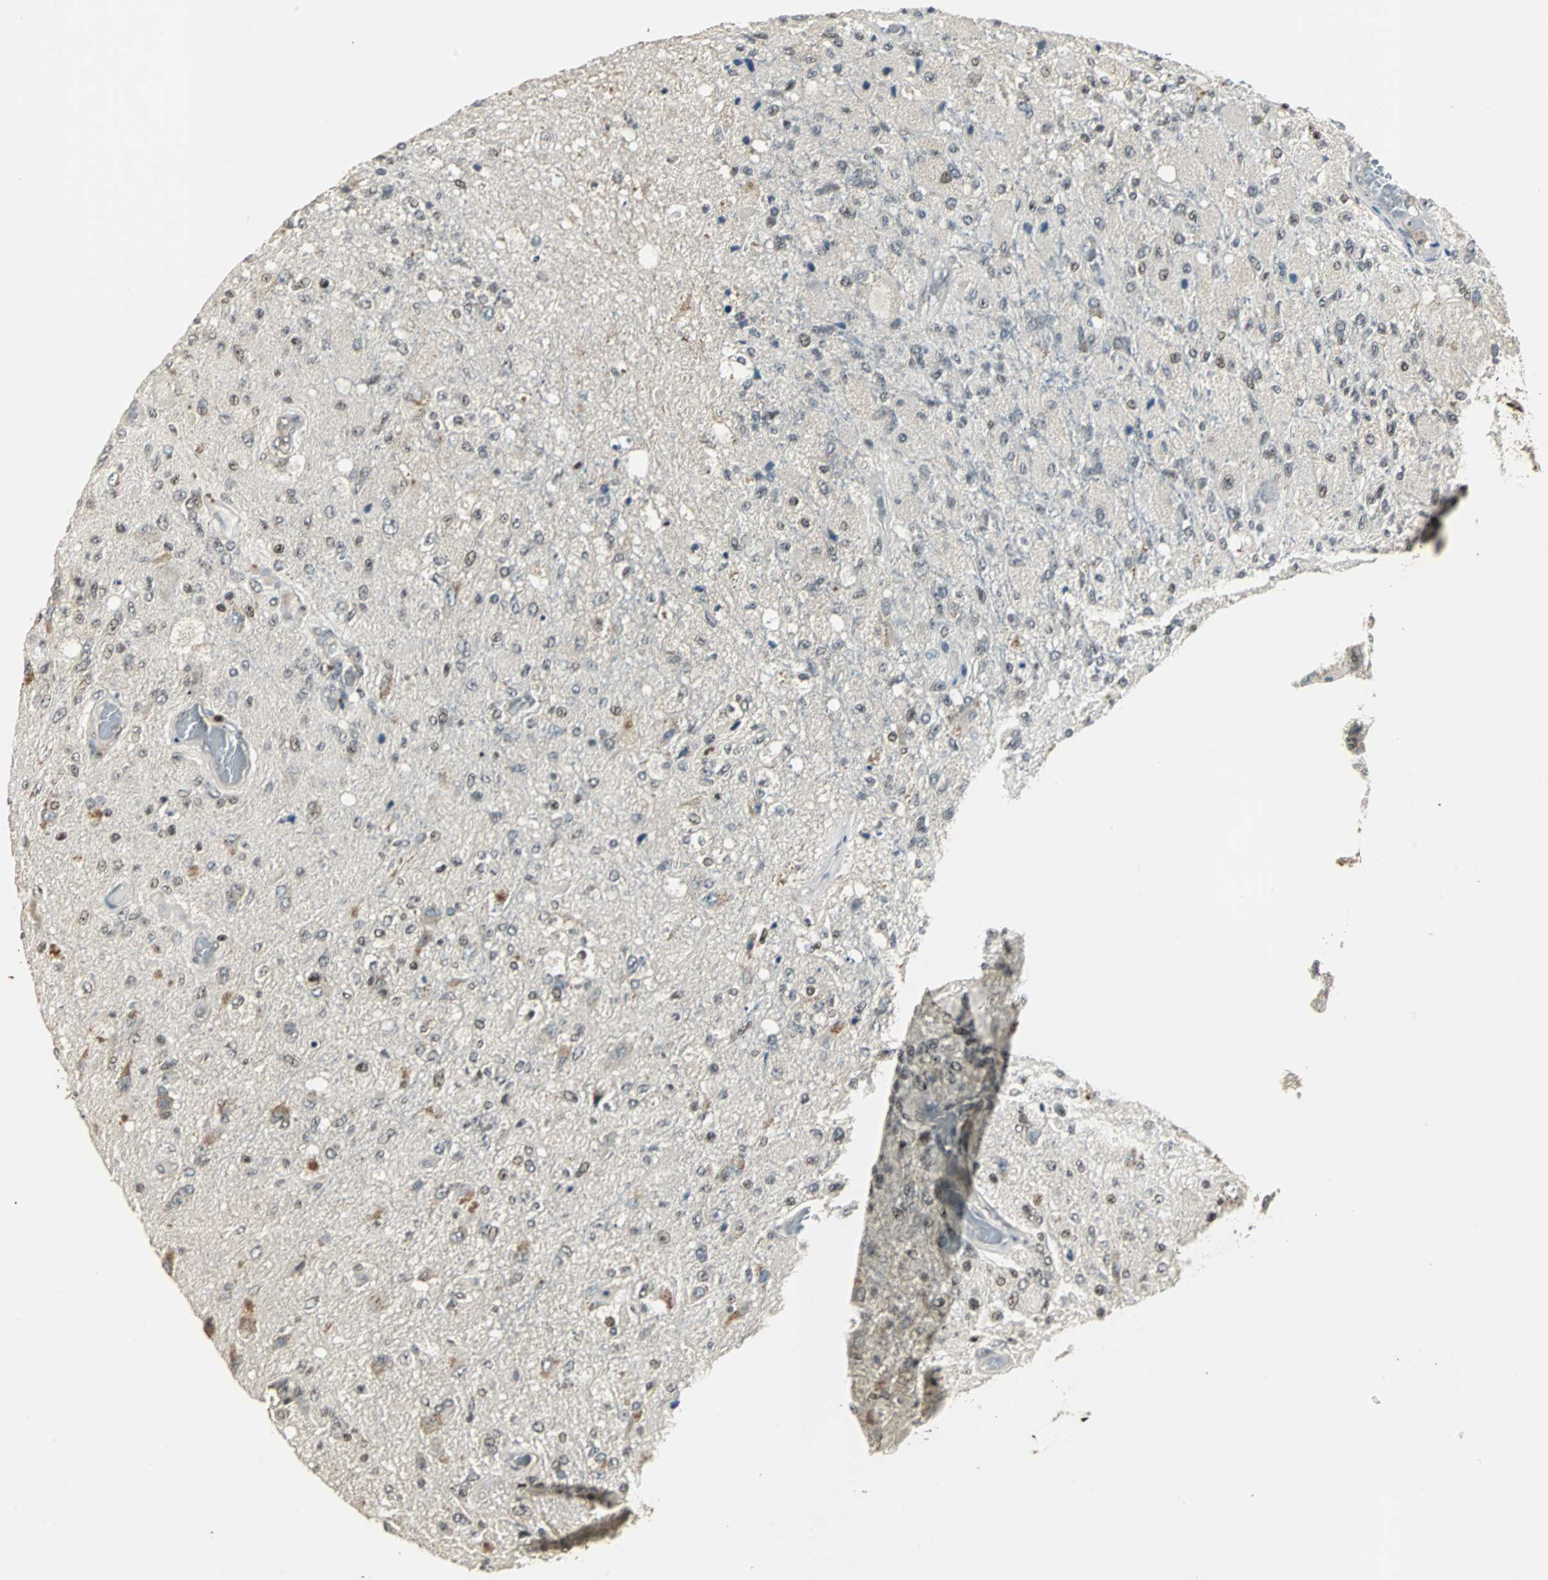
{"staining": {"intensity": "moderate", "quantity": "<25%", "location": "nuclear"}, "tissue": "glioma", "cell_type": "Tumor cells", "image_type": "cancer", "snomed": [{"axis": "morphology", "description": "Normal tissue, NOS"}, {"axis": "morphology", "description": "Glioma, malignant, High grade"}, {"axis": "topography", "description": "Cerebral cortex"}], "caption": "Glioma was stained to show a protein in brown. There is low levels of moderate nuclear expression in approximately <25% of tumor cells.", "gene": "MED4", "patient": {"sex": "male", "age": 77}}